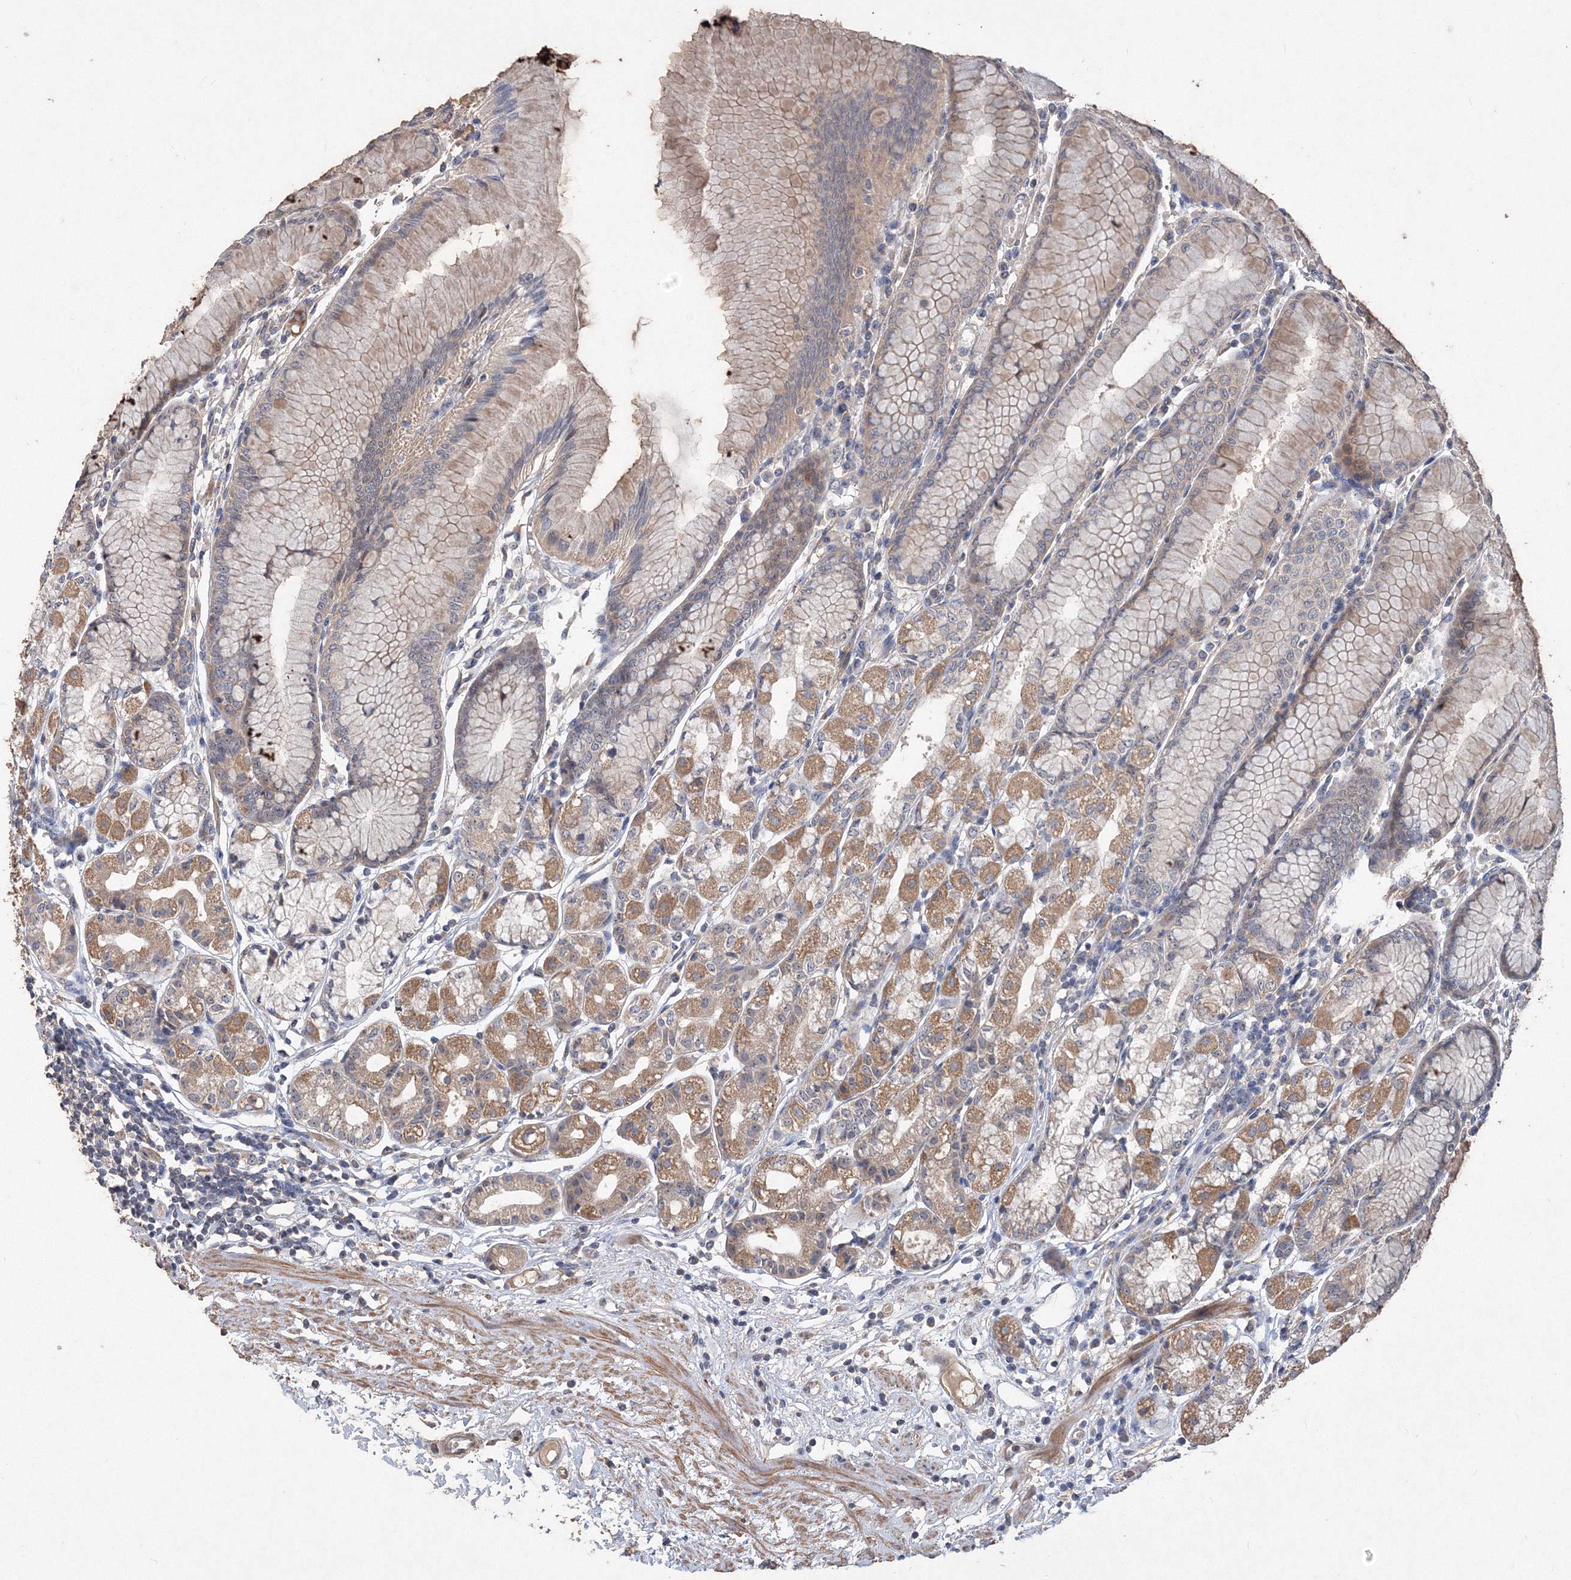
{"staining": {"intensity": "moderate", "quantity": "25%-75%", "location": "cytoplasmic/membranous"}, "tissue": "stomach", "cell_type": "Glandular cells", "image_type": "normal", "snomed": [{"axis": "morphology", "description": "Normal tissue, NOS"}, {"axis": "topography", "description": "Stomach"}], "caption": "IHC (DAB (3,3'-diaminobenzidine)) staining of benign human stomach exhibits moderate cytoplasmic/membranous protein staining in about 25%-75% of glandular cells. (Brightfield microscopy of DAB IHC at high magnification).", "gene": "GRINA", "patient": {"sex": "female", "age": 57}}